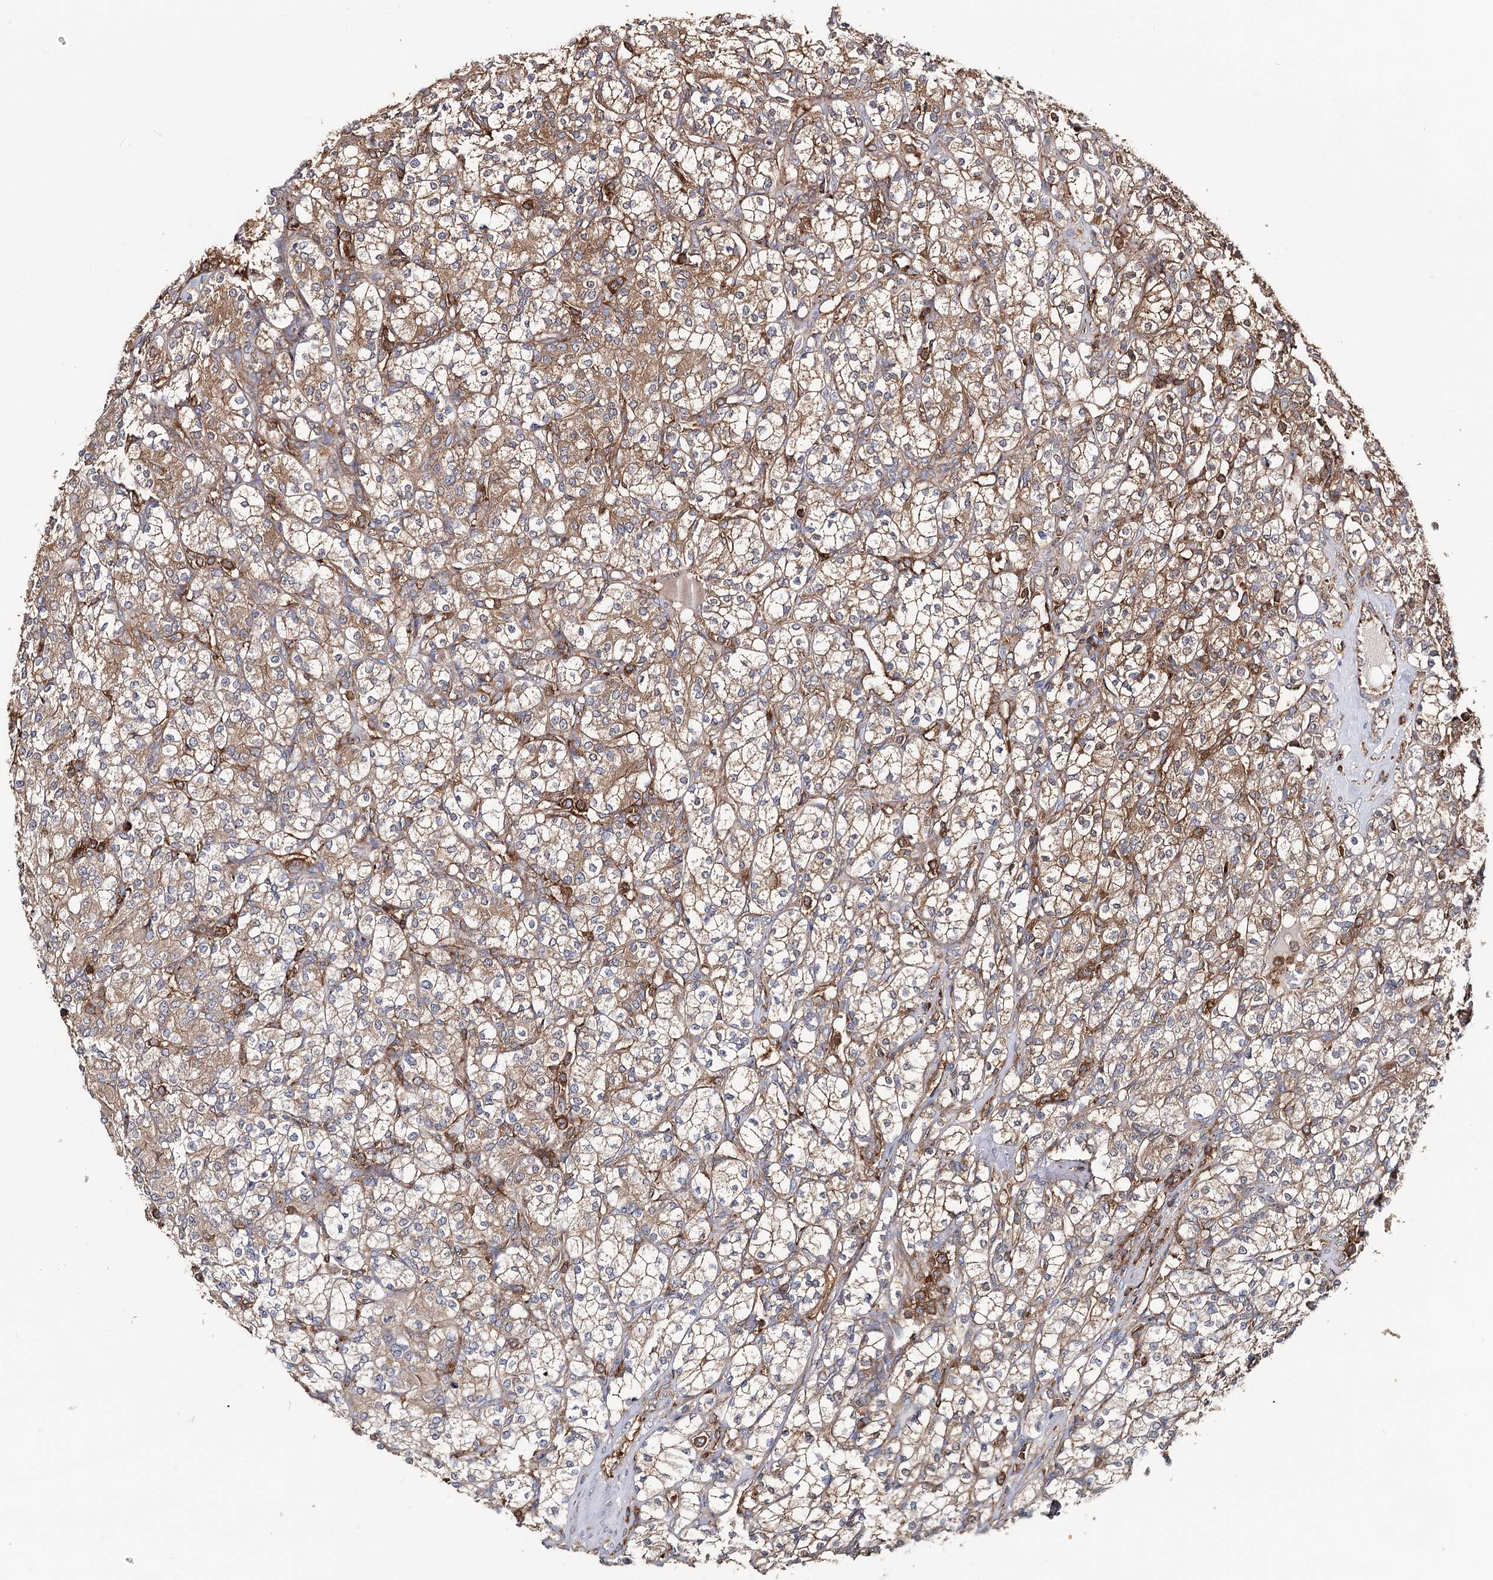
{"staining": {"intensity": "moderate", "quantity": ">75%", "location": "cytoplasmic/membranous"}, "tissue": "renal cancer", "cell_type": "Tumor cells", "image_type": "cancer", "snomed": [{"axis": "morphology", "description": "Adenocarcinoma, NOS"}, {"axis": "topography", "description": "Kidney"}], "caption": "Protein staining by IHC exhibits moderate cytoplasmic/membranous positivity in about >75% of tumor cells in renal cancer.", "gene": "SEC24B", "patient": {"sex": "male", "age": 77}}